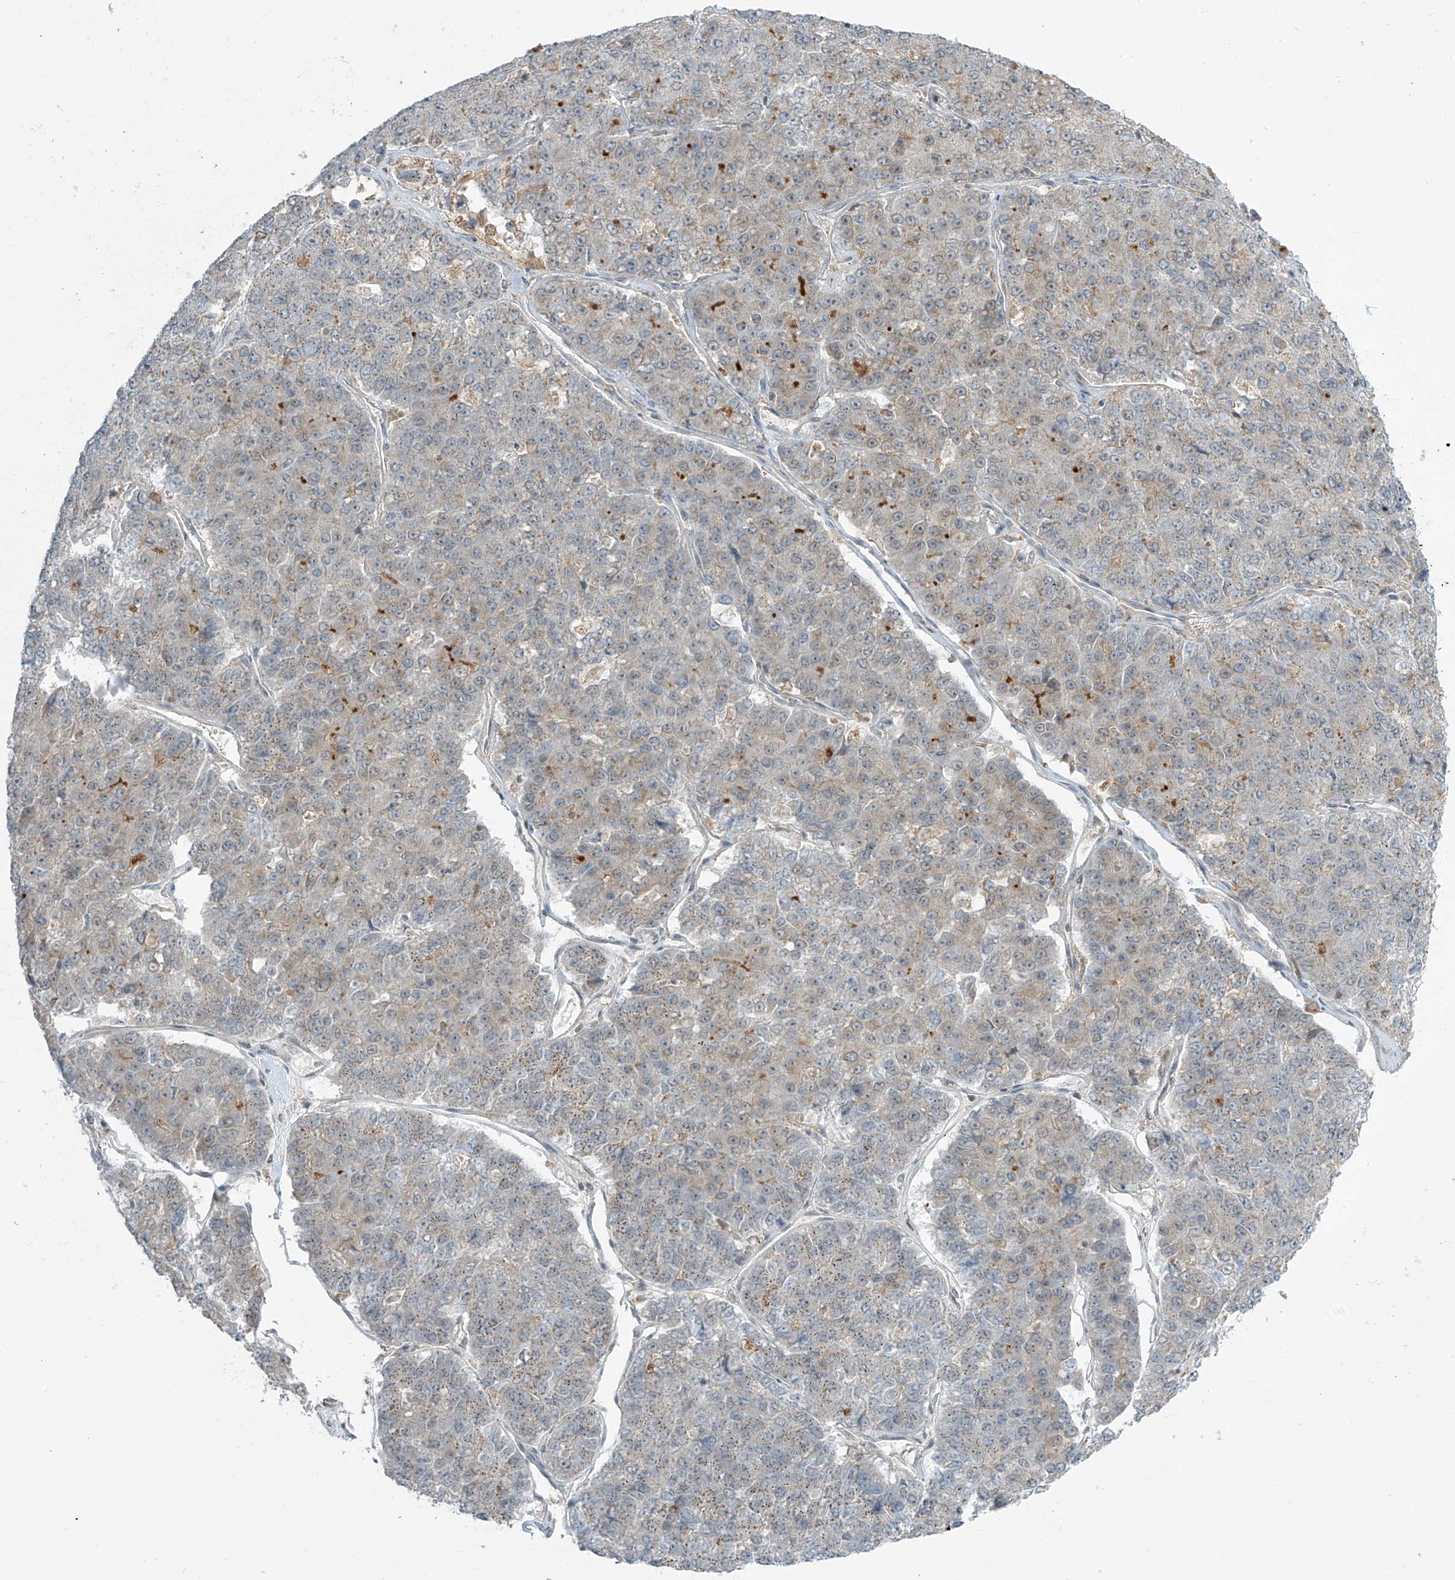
{"staining": {"intensity": "weak", "quantity": "<25%", "location": "cytoplasmic/membranous"}, "tissue": "pancreatic cancer", "cell_type": "Tumor cells", "image_type": "cancer", "snomed": [{"axis": "morphology", "description": "Adenocarcinoma, NOS"}, {"axis": "topography", "description": "Pancreas"}], "caption": "High power microscopy micrograph of an immunohistochemistry photomicrograph of pancreatic cancer (adenocarcinoma), revealing no significant expression in tumor cells.", "gene": "PARVG", "patient": {"sex": "male", "age": 50}}